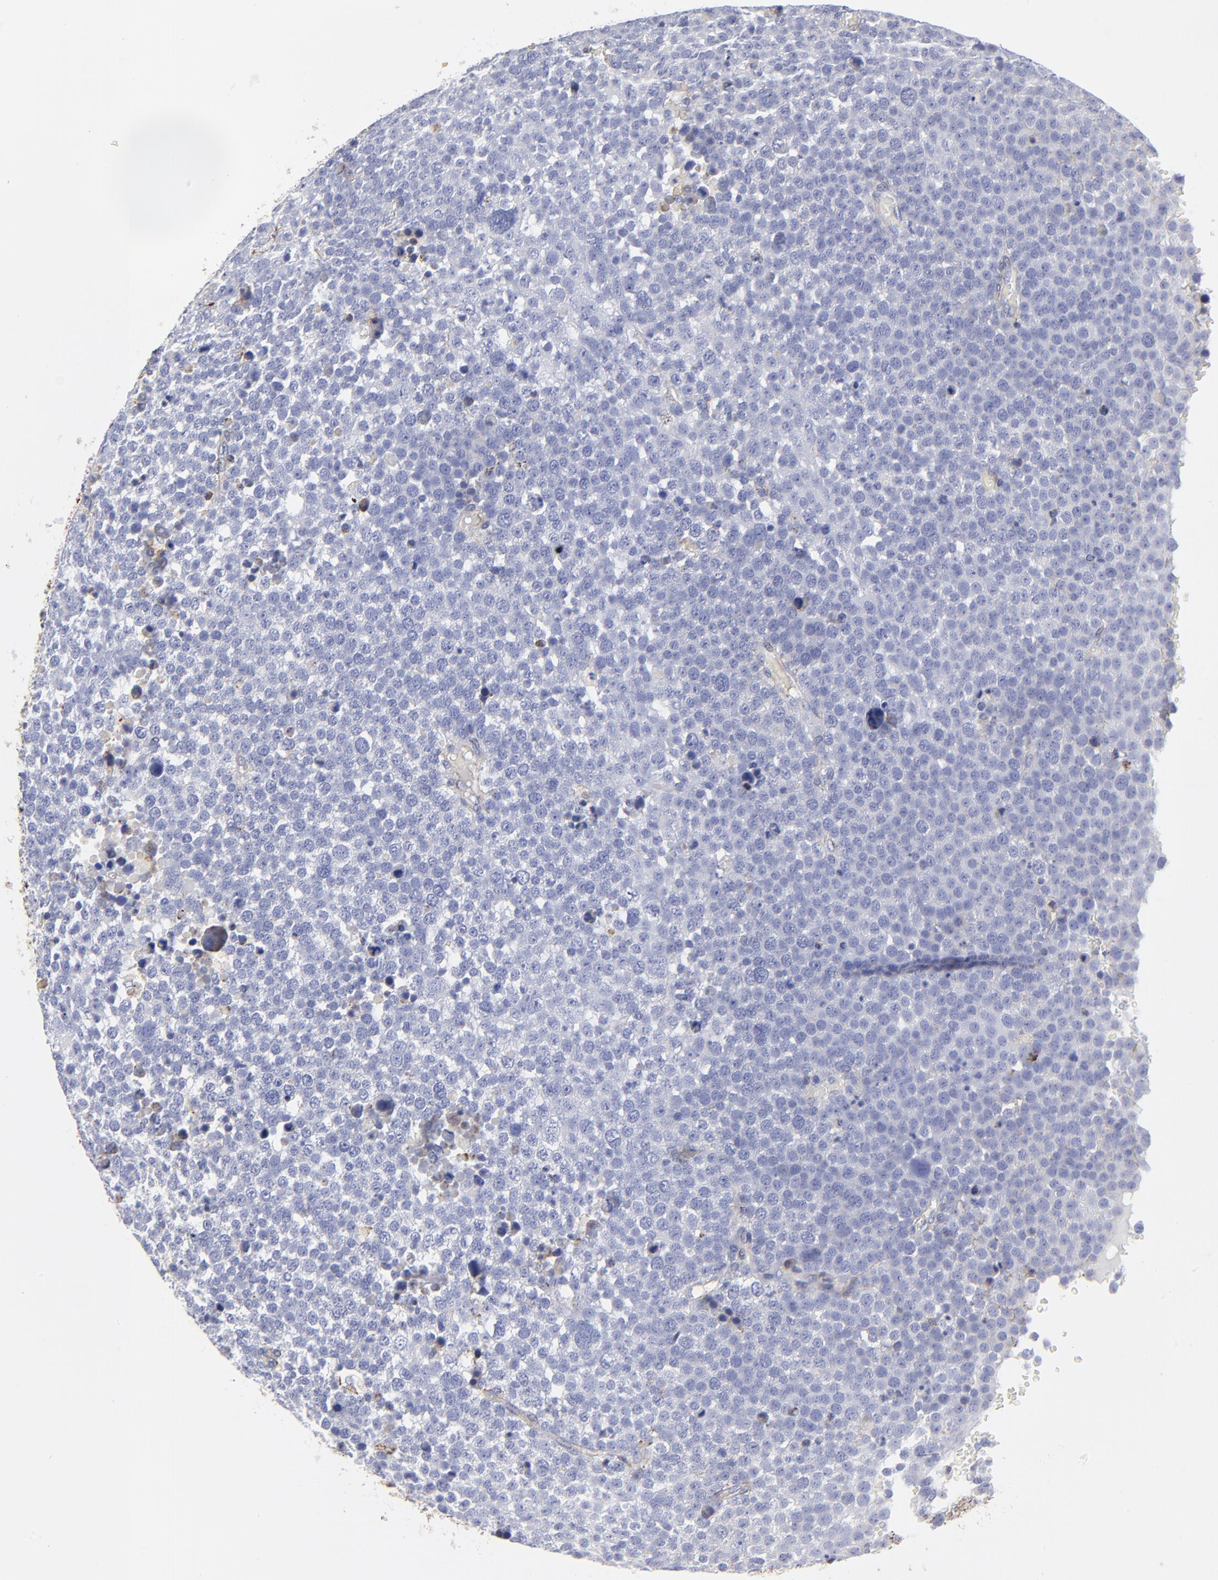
{"staining": {"intensity": "negative", "quantity": "none", "location": "none"}, "tissue": "testis cancer", "cell_type": "Tumor cells", "image_type": "cancer", "snomed": [{"axis": "morphology", "description": "Seminoma, NOS"}, {"axis": "topography", "description": "Testis"}], "caption": "IHC micrograph of neoplastic tissue: human testis cancer (seminoma) stained with DAB (3,3'-diaminobenzidine) exhibits no significant protein expression in tumor cells.", "gene": "ANXA6", "patient": {"sex": "male", "age": 71}}